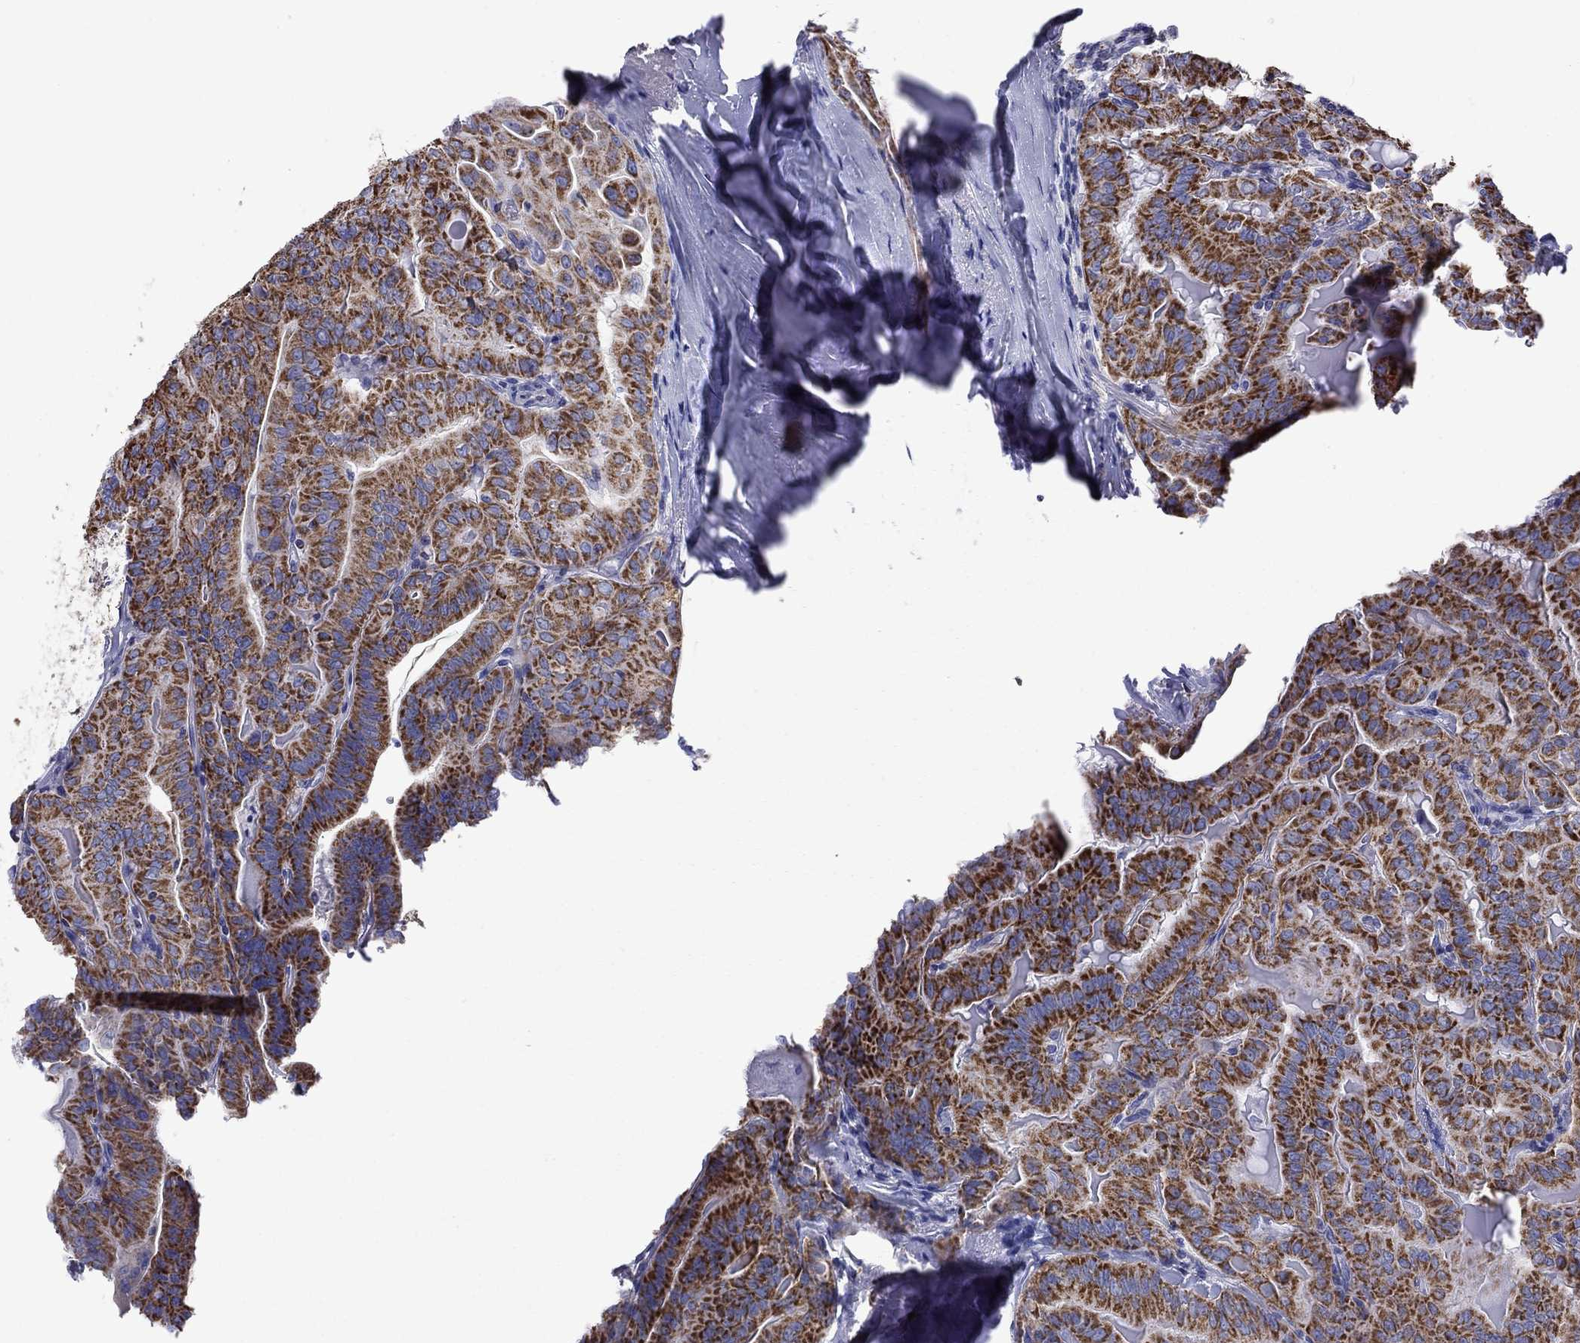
{"staining": {"intensity": "strong", "quantity": ">75%", "location": "cytoplasmic/membranous"}, "tissue": "thyroid cancer", "cell_type": "Tumor cells", "image_type": "cancer", "snomed": [{"axis": "morphology", "description": "Papillary adenocarcinoma, NOS"}, {"axis": "topography", "description": "Thyroid gland"}], "caption": "Thyroid cancer stained with immunohistochemistry (IHC) reveals strong cytoplasmic/membranous positivity in about >75% of tumor cells. (Brightfield microscopy of DAB IHC at high magnification).", "gene": "ACADSB", "patient": {"sex": "female", "age": 68}}